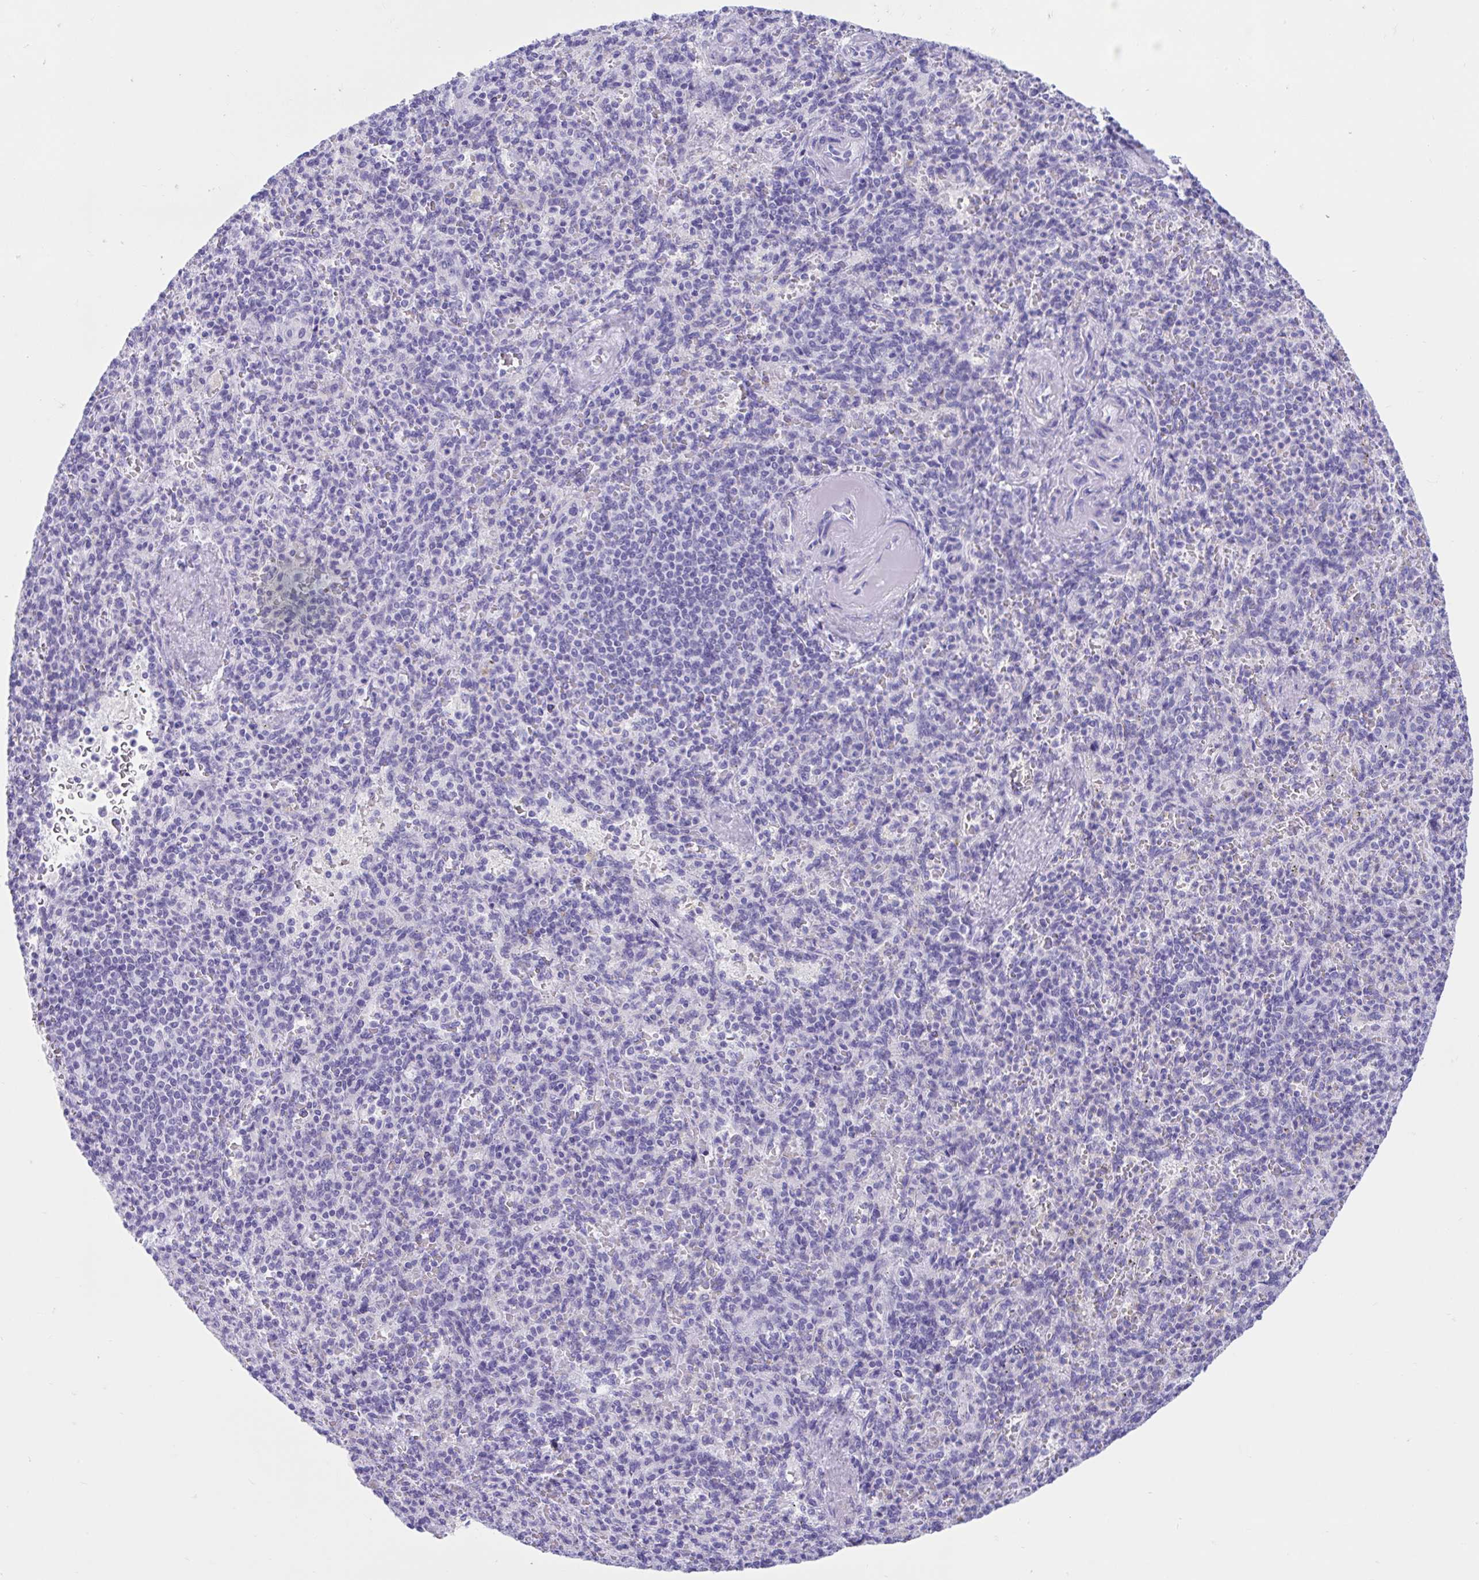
{"staining": {"intensity": "negative", "quantity": "none", "location": "none"}, "tissue": "spleen", "cell_type": "Cells in red pulp", "image_type": "normal", "snomed": [{"axis": "morphology", "description": "Normal tissue, NOS"}, {"axis": "topography", "description": "Spleen"}], "caption": "Cells in red pulp show no significant protein expression in unremarkable spleen. (DAB (3,3'-diaminobenzidine) immunohistochemistry (IHC) visualized using brightfield microscopy, high magnification).", "gene": "TMEM35A", "patient": {"sex": "female", "age": 74}}